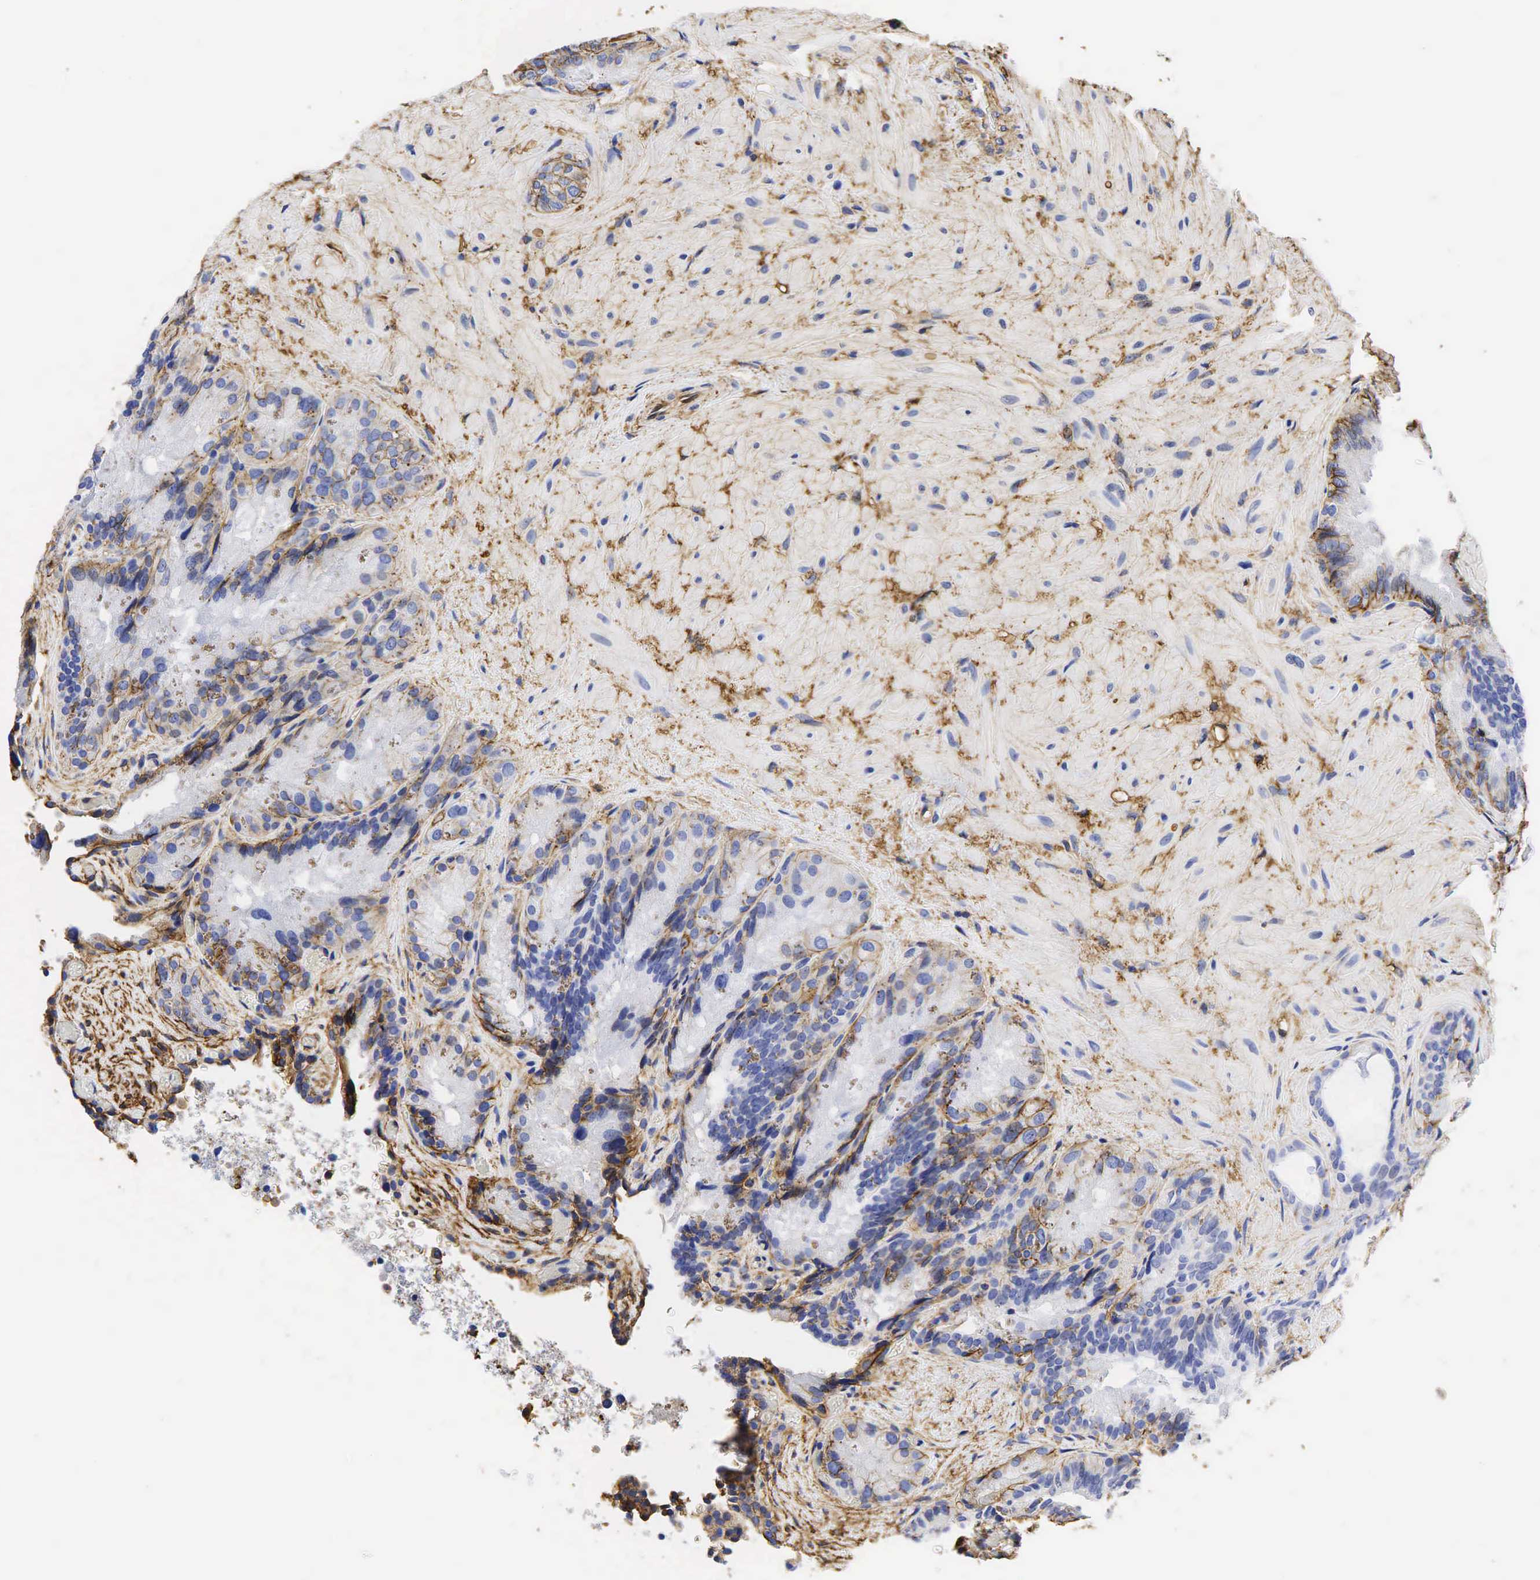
{"staining": {"intensity": "moderate", "quantity": "25%-75%", "location": "cytoplasmic/membranous"}, "tissue": "seminal vesicle", "cell_type": "Glandular cells", "image_type": "normal", "snomed": [{"axis": "morphology", "description": "Normal tissue, NOS"}, {"axis": "topography", "description": "Seminal veicle"}], "caption": "Glandular cells show medium levels of moderate cytoplasmic/membranous positivity in about 25%-75% of cells in normal seminal vesicle.", "gene": "CD99", "patient": {"sex": "male", "age": 69}}